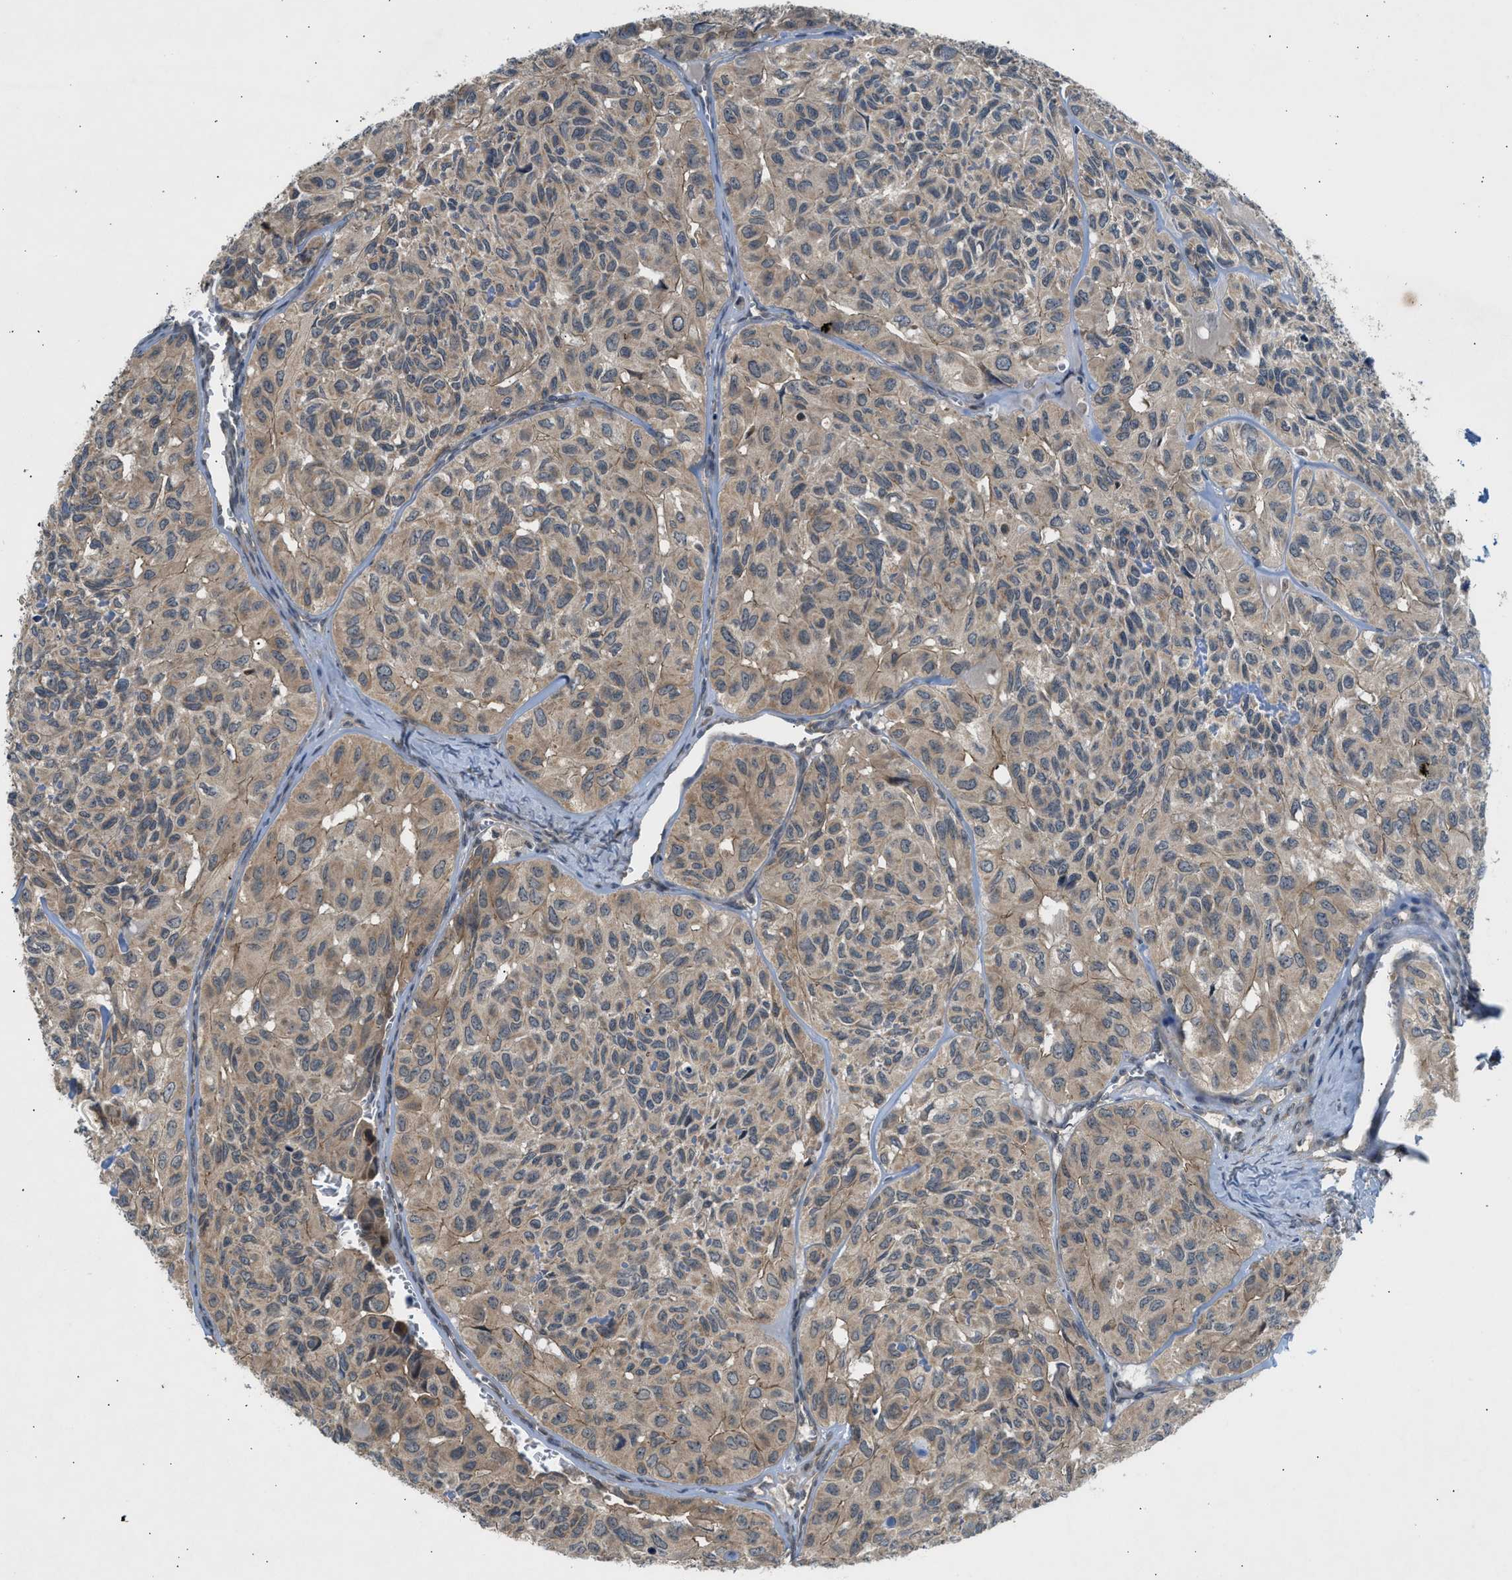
{"staining": {"intensity": "weak", "quantity": ">75%", "location": "cytoplasmic/membranous"}, "tissue": "head and neck cancer", "cell_type": "Tumor cells", "image_type": "cancer", "snomed": [{"axis": "morphology", "description": "Adenocarcinoma, NOS"}, {"axis": "topography", "description": "Salivary gland, NOS"}, {"axis": "topography", "description": "Head-Neck"}], "caption": "There is low levels of weak cytoplasmic/membranous expression in tumor cells of adenocarcinoma (head and neck), as demonstrated by immunohistochemical staining (brown color).", "gene": "ADCY8", "patient": {"sex": "female", "age": 76}}